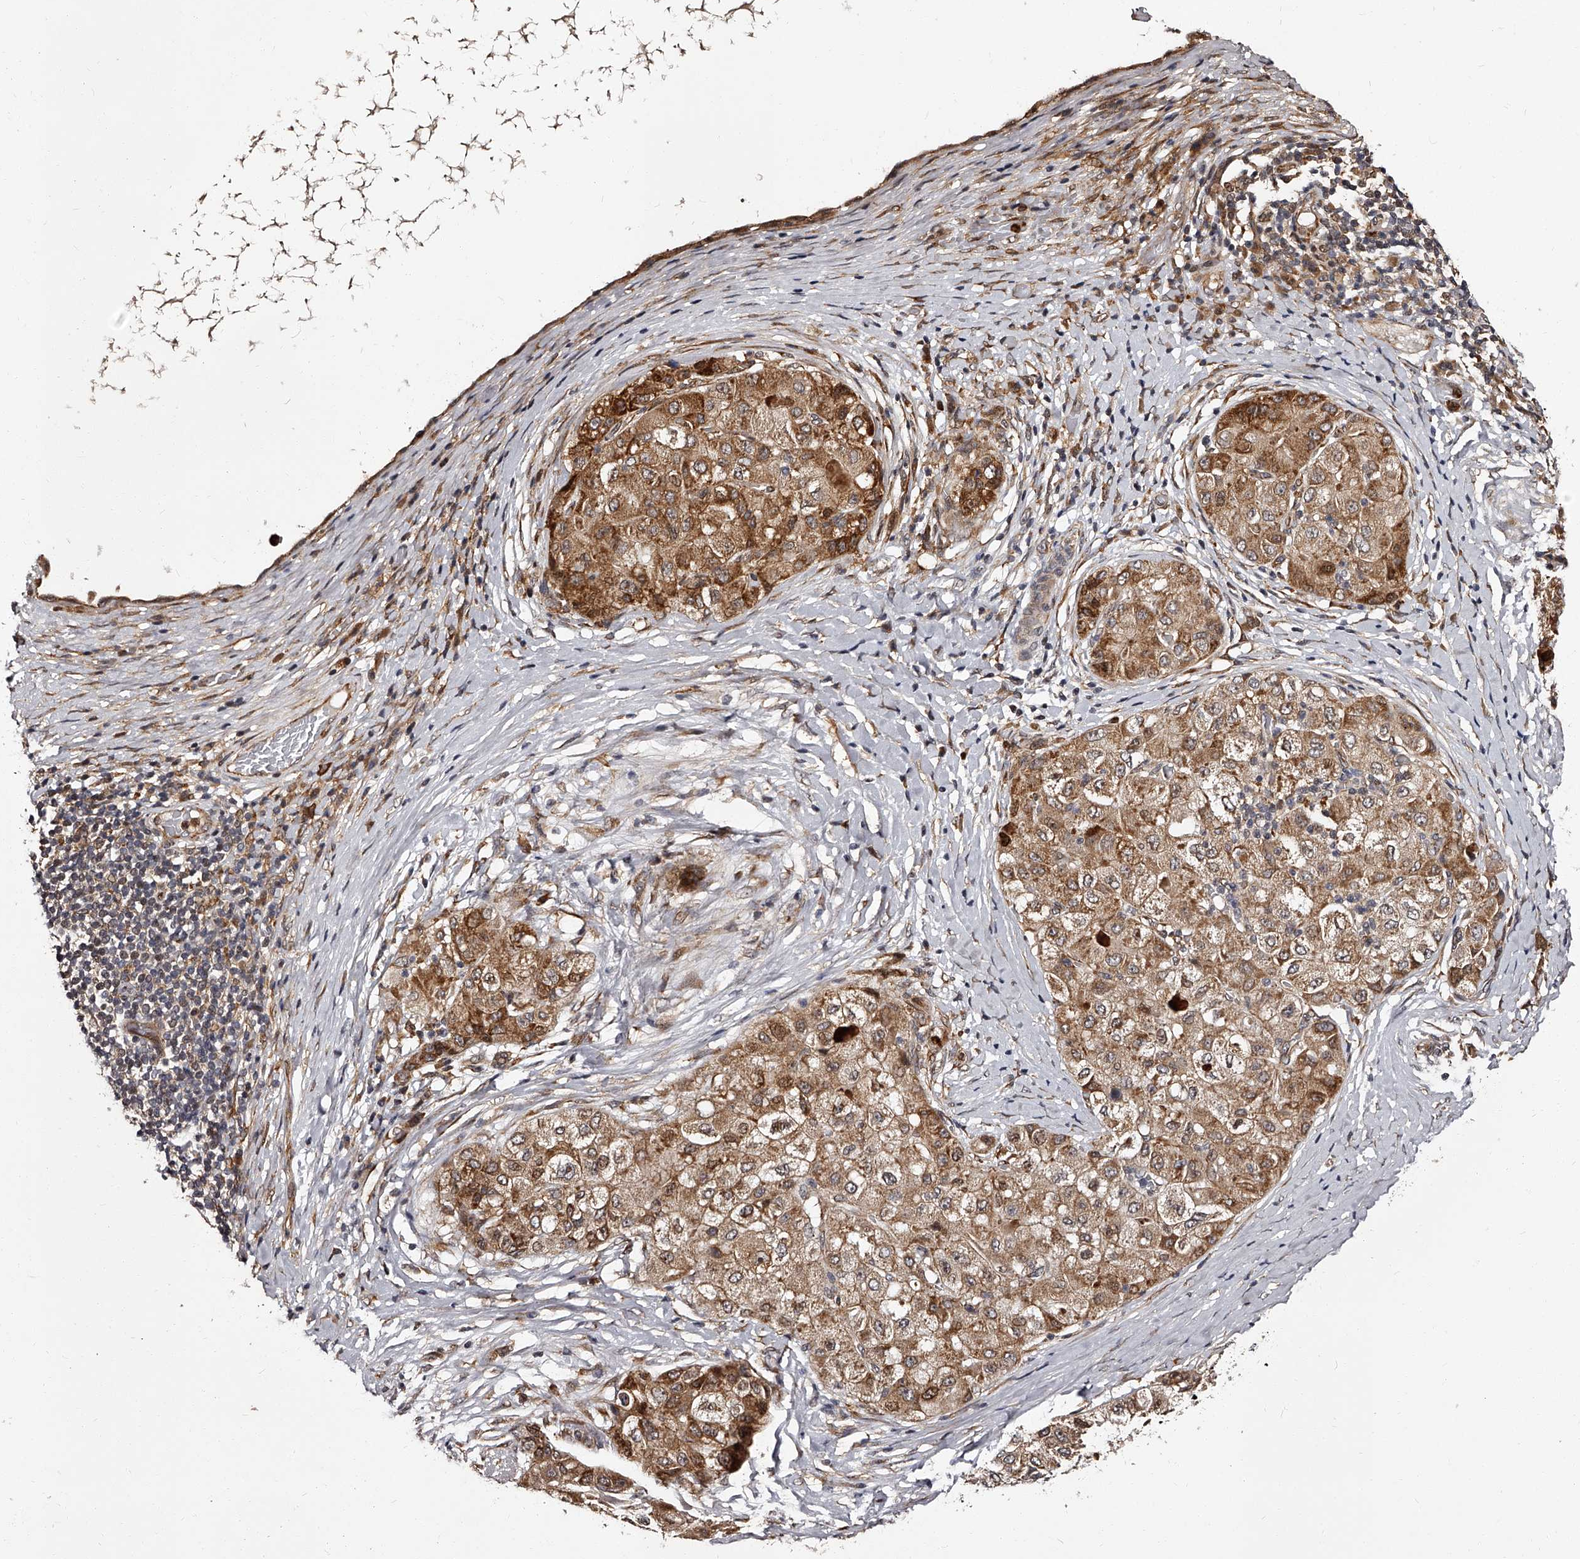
{"staining": {"intensity": "moderate", "quantity": ">75%", "location": "cytoplasmic/membranous"}, "tissue": "liver cancer", "cell_type": "Tumor cells", "image_type": "cancer", "snomed": [{"axis": "morphology", "description": "Carcinoma, Hepatocellular, NOS"}, {"axis": "topography", "description": "Liver"}], "caption": "Immunohistochemistry (IHC) micrograph of neoplastic tissue: human hepatocellular carcinoma (liver) stained using IHC demonstrates medium levels of moderate protein expression localized specifically in the cytoplasmic/membranous of tumor cells, appearing as a cytoplasmic/membranous brown color.", "gene": "RSC1A1", "patient": {"sex": "male", "age": 80}}